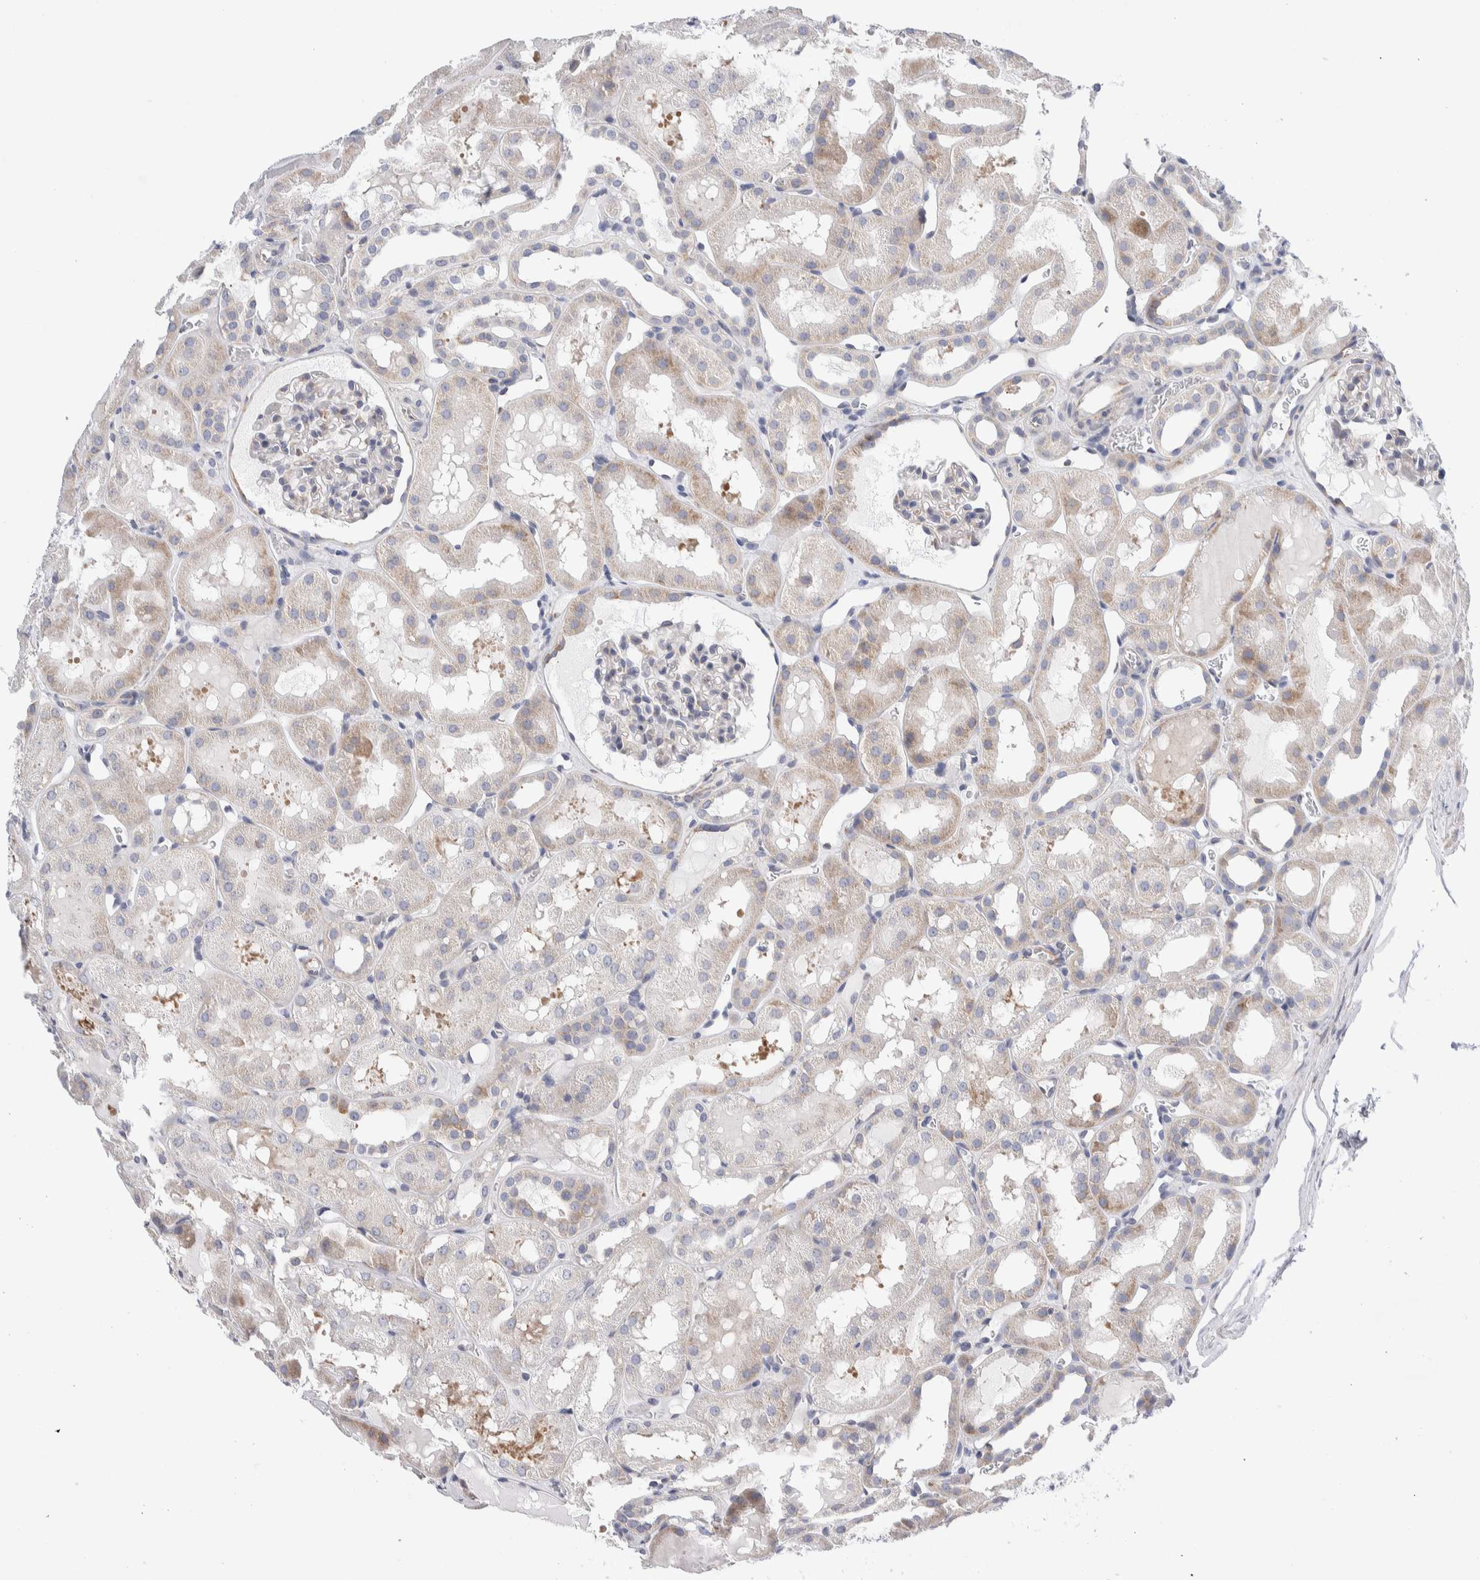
{"staining": {"intensity": "weak", "quantity": "25%-75%", "location": "cytoplasmic/membranous"}, "tissue": "kidney", "cell_type": "Cells in glomeruli", "image_type": "normal", "snomed": [{"axis": "morphology", "description": "Normal tissue, NOS"}, {"axis": "topography", "description": "Kidney"}, {"axis": "topography", "description": "Urinary bladder"}], "caption": "The micrograph shows immunohistochemical staining of benign kidney. There is weak cytoplasmic/membranous staining is seen in approximately 25%-75% of cells in glomeruli. Using DAB (brown) and hematoxylin (blue) stains, captured at high magnification using brightfield microscopy.", "gene": "RACK1", "patient": {"sex": "male", "age": 16}}